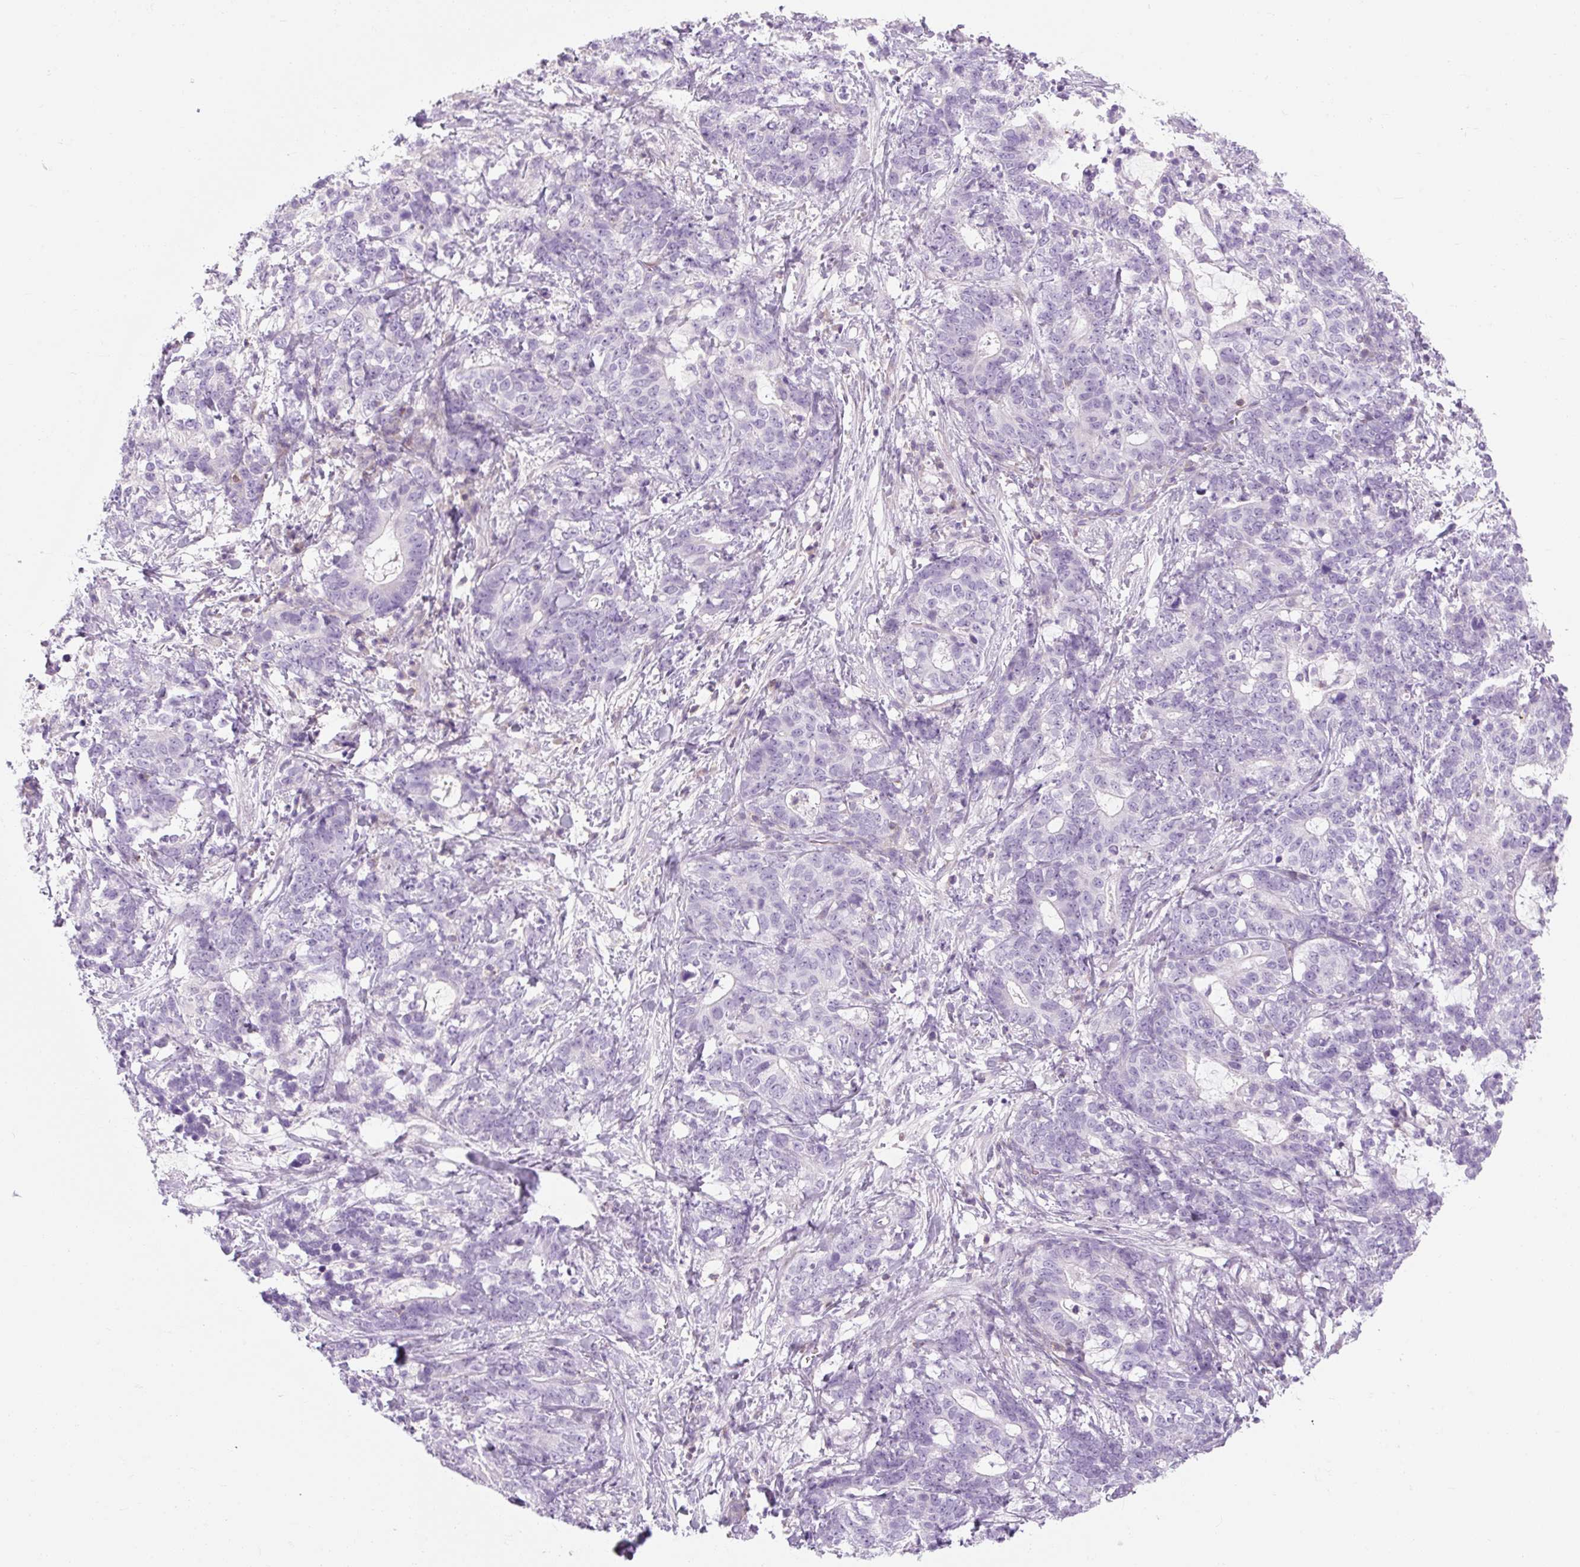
{"staining": {"intensity": "negative", "quantity": "none", "location": "none"}, "tissue": "stomach cancer", "cell_type": "Tumor cells", "image_type": "cancer", "snomed": [{"axis": "morphology", "description": "Normal tissue, NOS"}, {"axis": "morphology", "description": "Adenocarcinoma, NOS"}, {"axis": "topography", "description": "Stomach"}], "caption": "Immunohistochemical staining of human stomach adenocarcinoma shows no significant staining in tumor cells.", "gene": "TIGD2", "patient": {"sex": "female", "age": 64}}